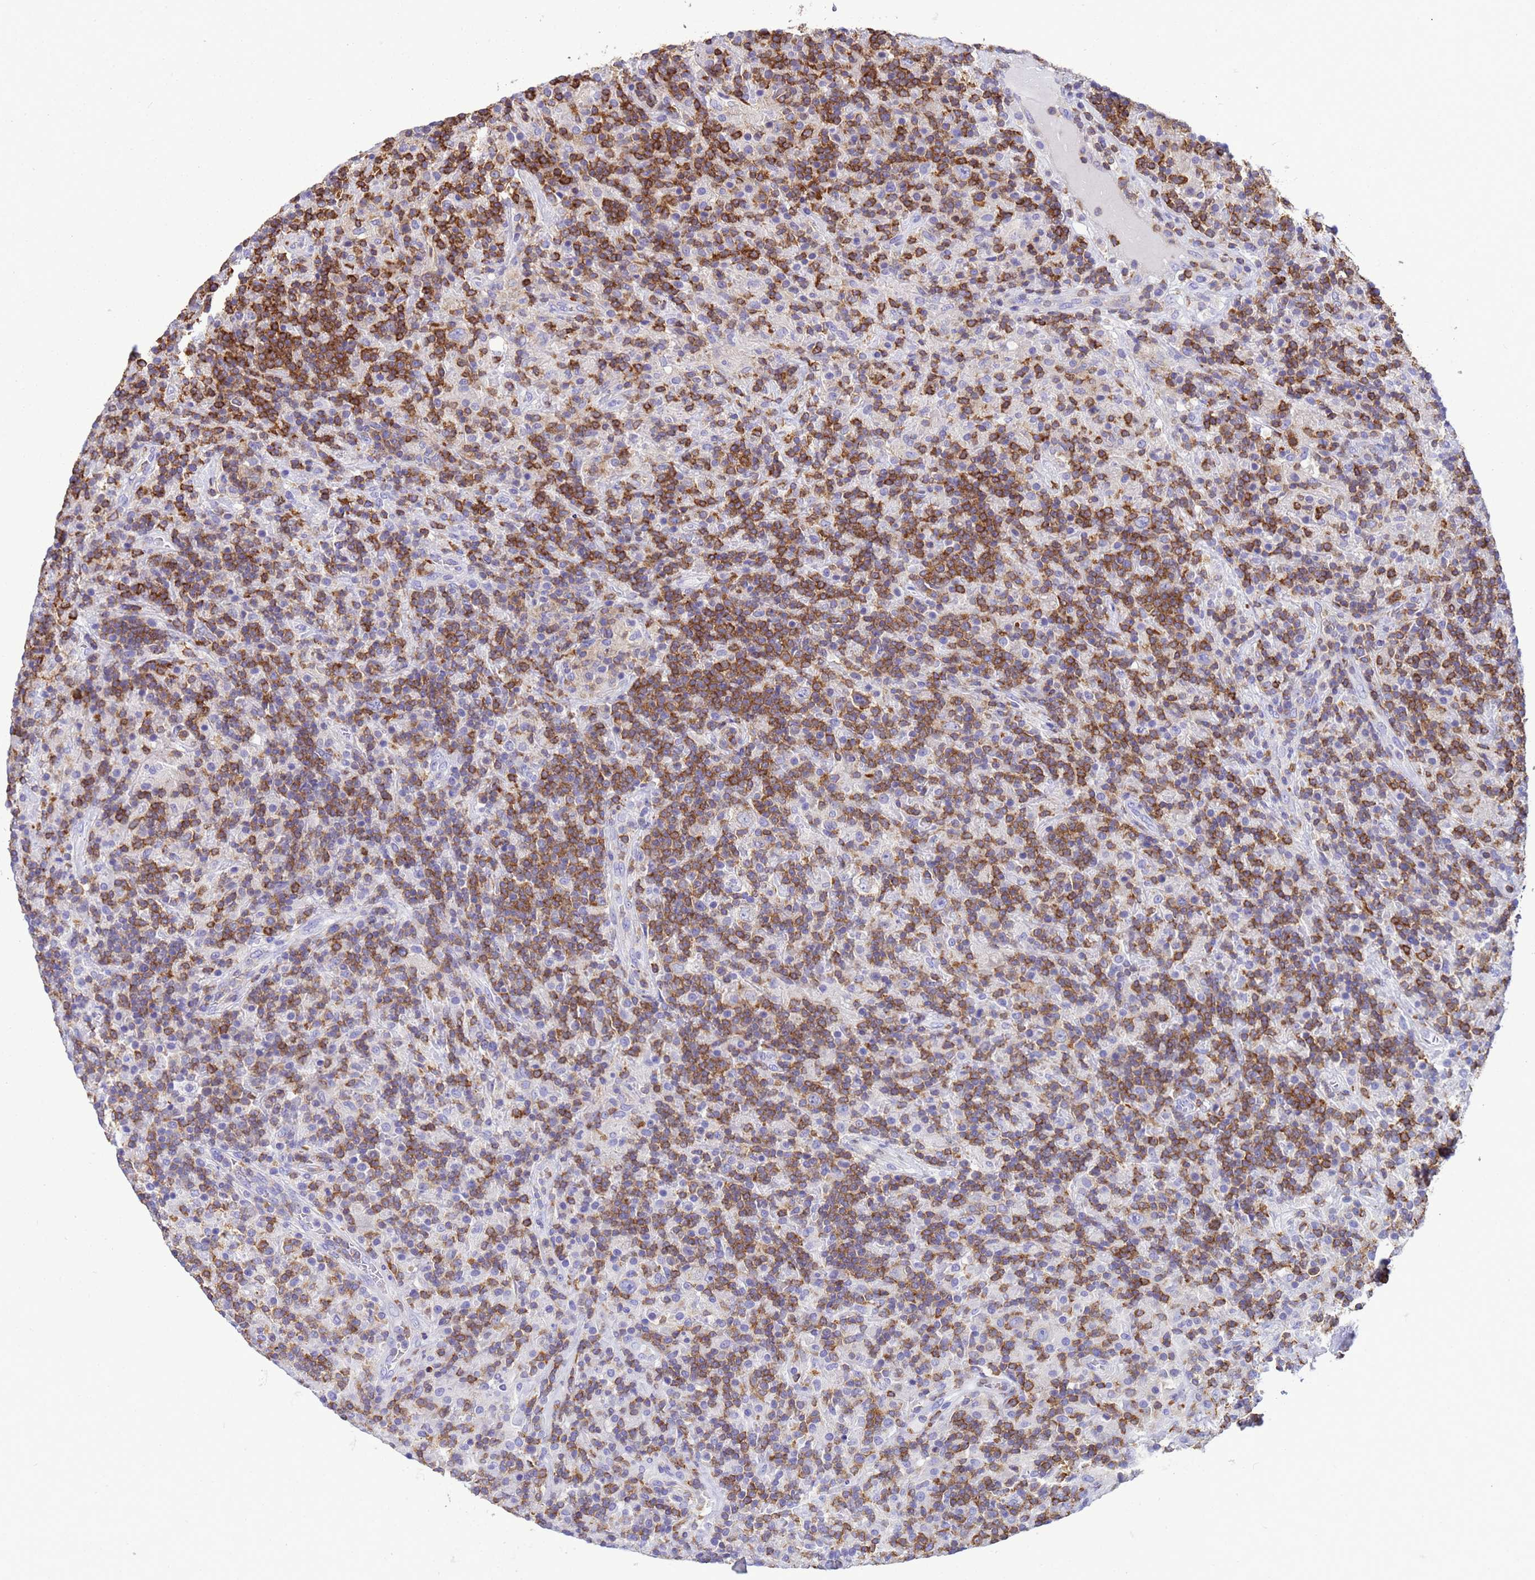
{"staining": {"intensity": "negative", "quantity": "none", "location": "none"}, "tissue": "lymphoma", "cell_type": "Tumor cells", "image_type": "cancer", "snomed": [{"axis": "morphology", "description": "Hodgkin's disease, NOS"}, {"axis": "topography", "description": "Lymph node"}], "caption": "Lymphoma was stained to show a protein in brown. There is no significant positivity in tumor cells.", "gene": "EZR", "patient": {"sex": "male", "age": 70}}